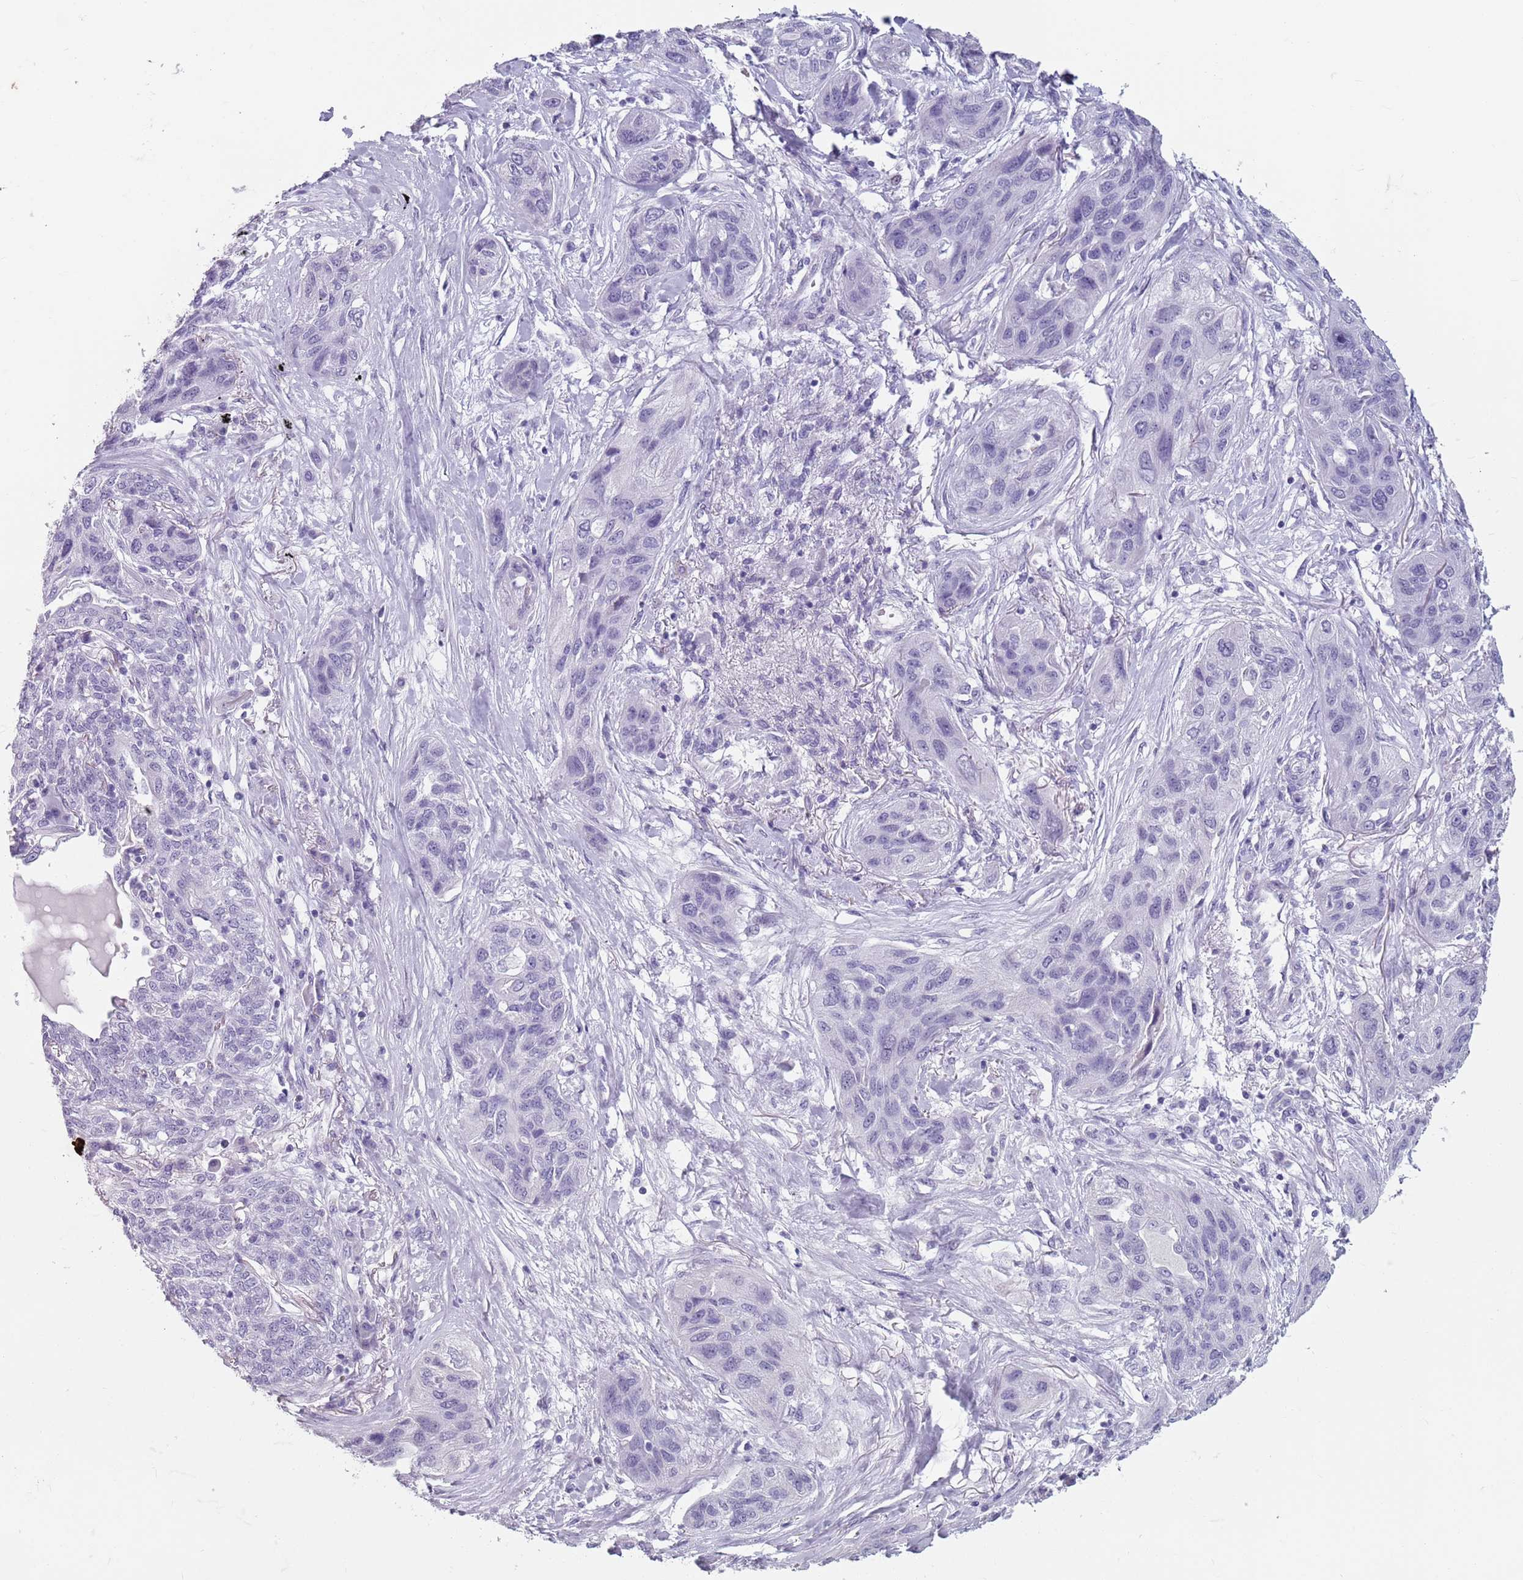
{"staining": {"intensity": "negative", "quantity": "none", "location": "none"}, "tissue": "lung cancer", "cell_type": "Tumor cells", "image_type": "cancer", "snomed": [{"axis": "morphology", "description": "Squamous cell carcinoma, NOS"}, {"axis": "topography", "description": "Lung"}], "caption": "Lung cancer was stained to show a protein in brown. There is no significant staining in tumor cells.", "gene": "SPESP1", "patient": {"sex": "female", "age": 70}}